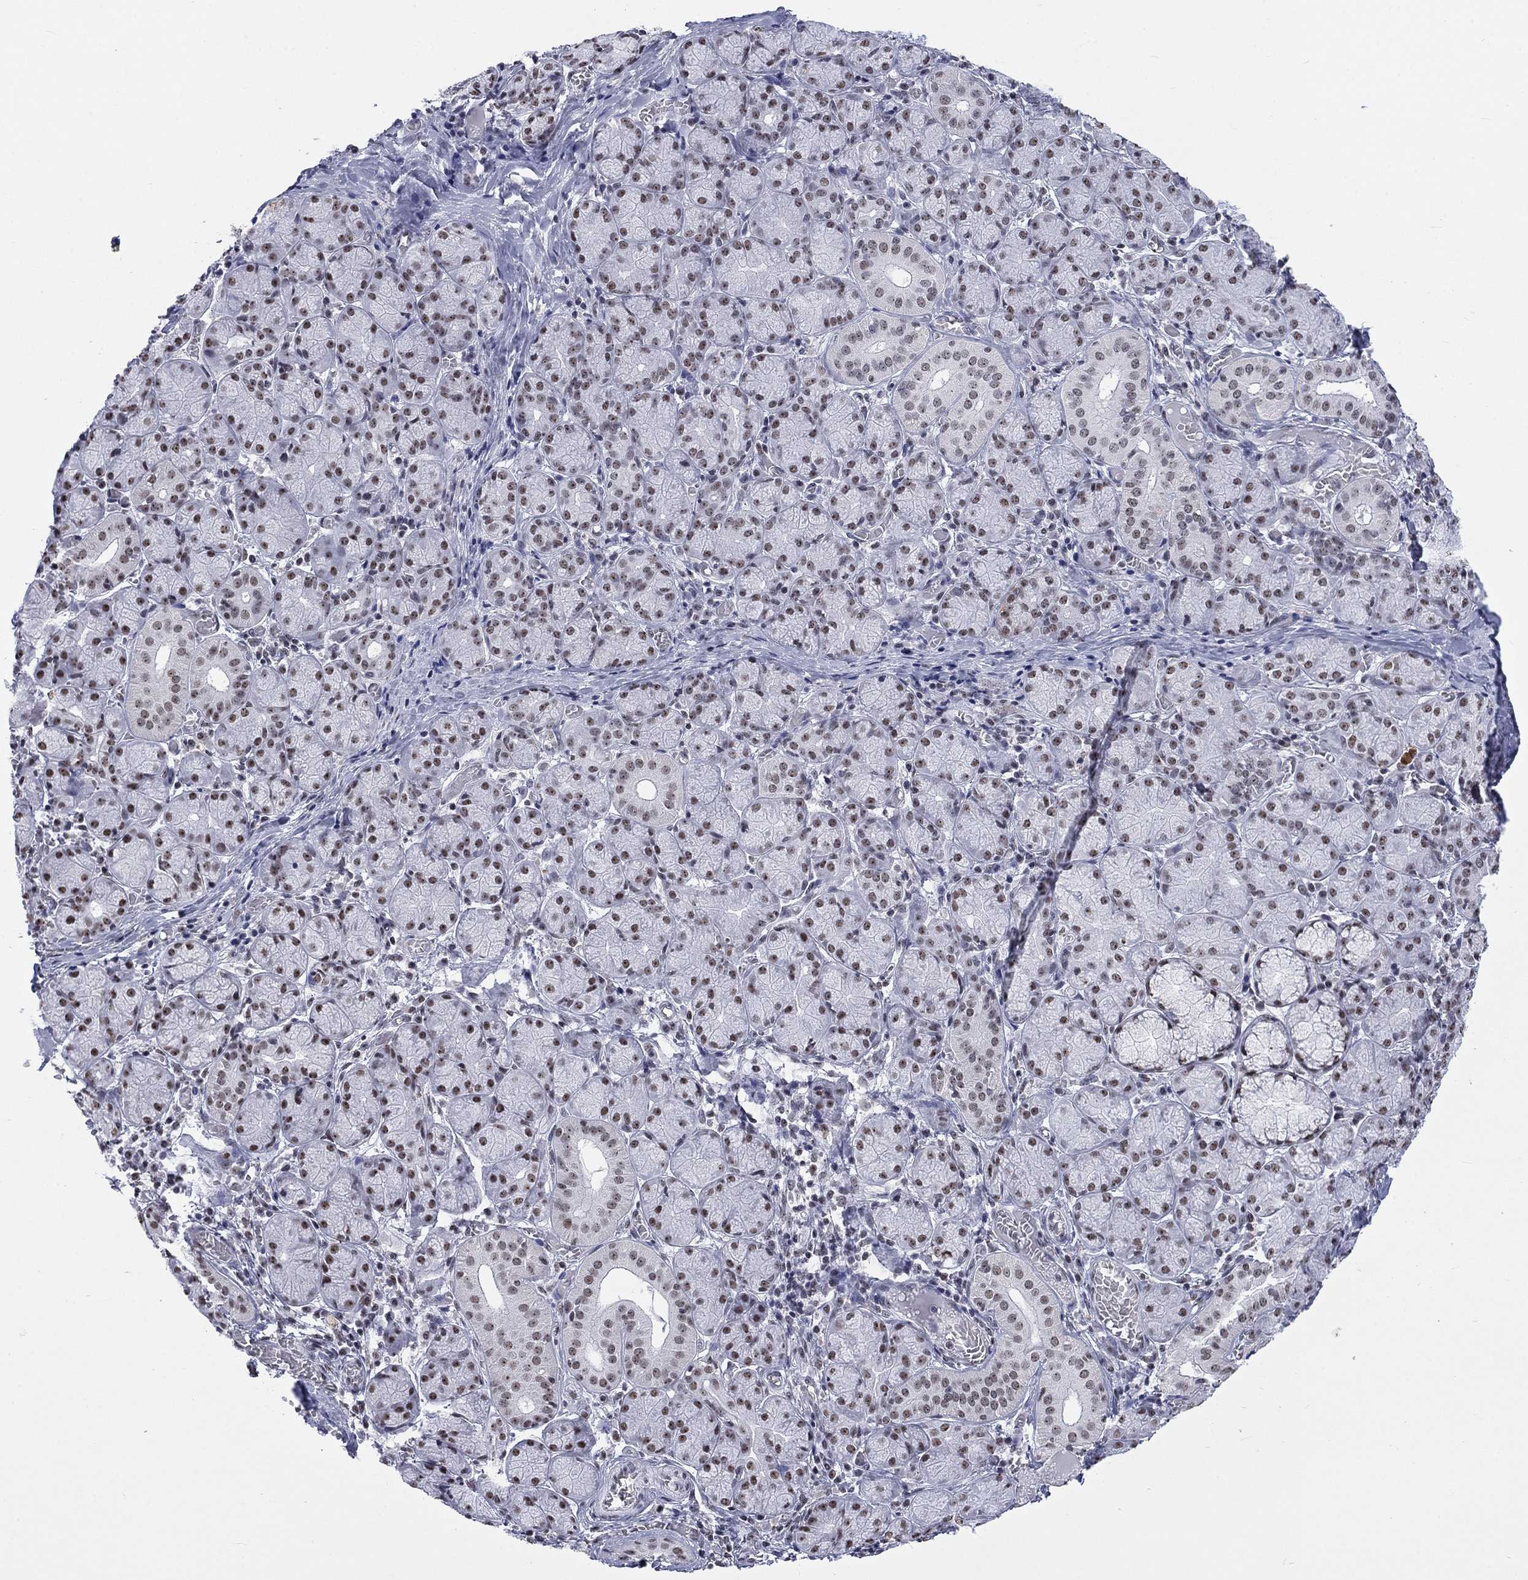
{"staining": {"intensity": "moderate", "quantity": ">75%", "location": "nuclear"}, "tissue": "salivary gland", "cell_type": "Glandular cells", "image_type": "normal", "snomed": [{"axis": "morphology", "description": "Normal tissue, NOS"}, {"axis": "topography", "description": "Salivary gland"}, {"axis": "topography", "description": "Peripheral nerve tissue"}], "caption": "Protein staining of unremarkable salivary gland displays moderate nuclear expression in about >75% of glandular cells.", "gene": "CSRNP3", "patient": {"sex": "female", "age": 24}}